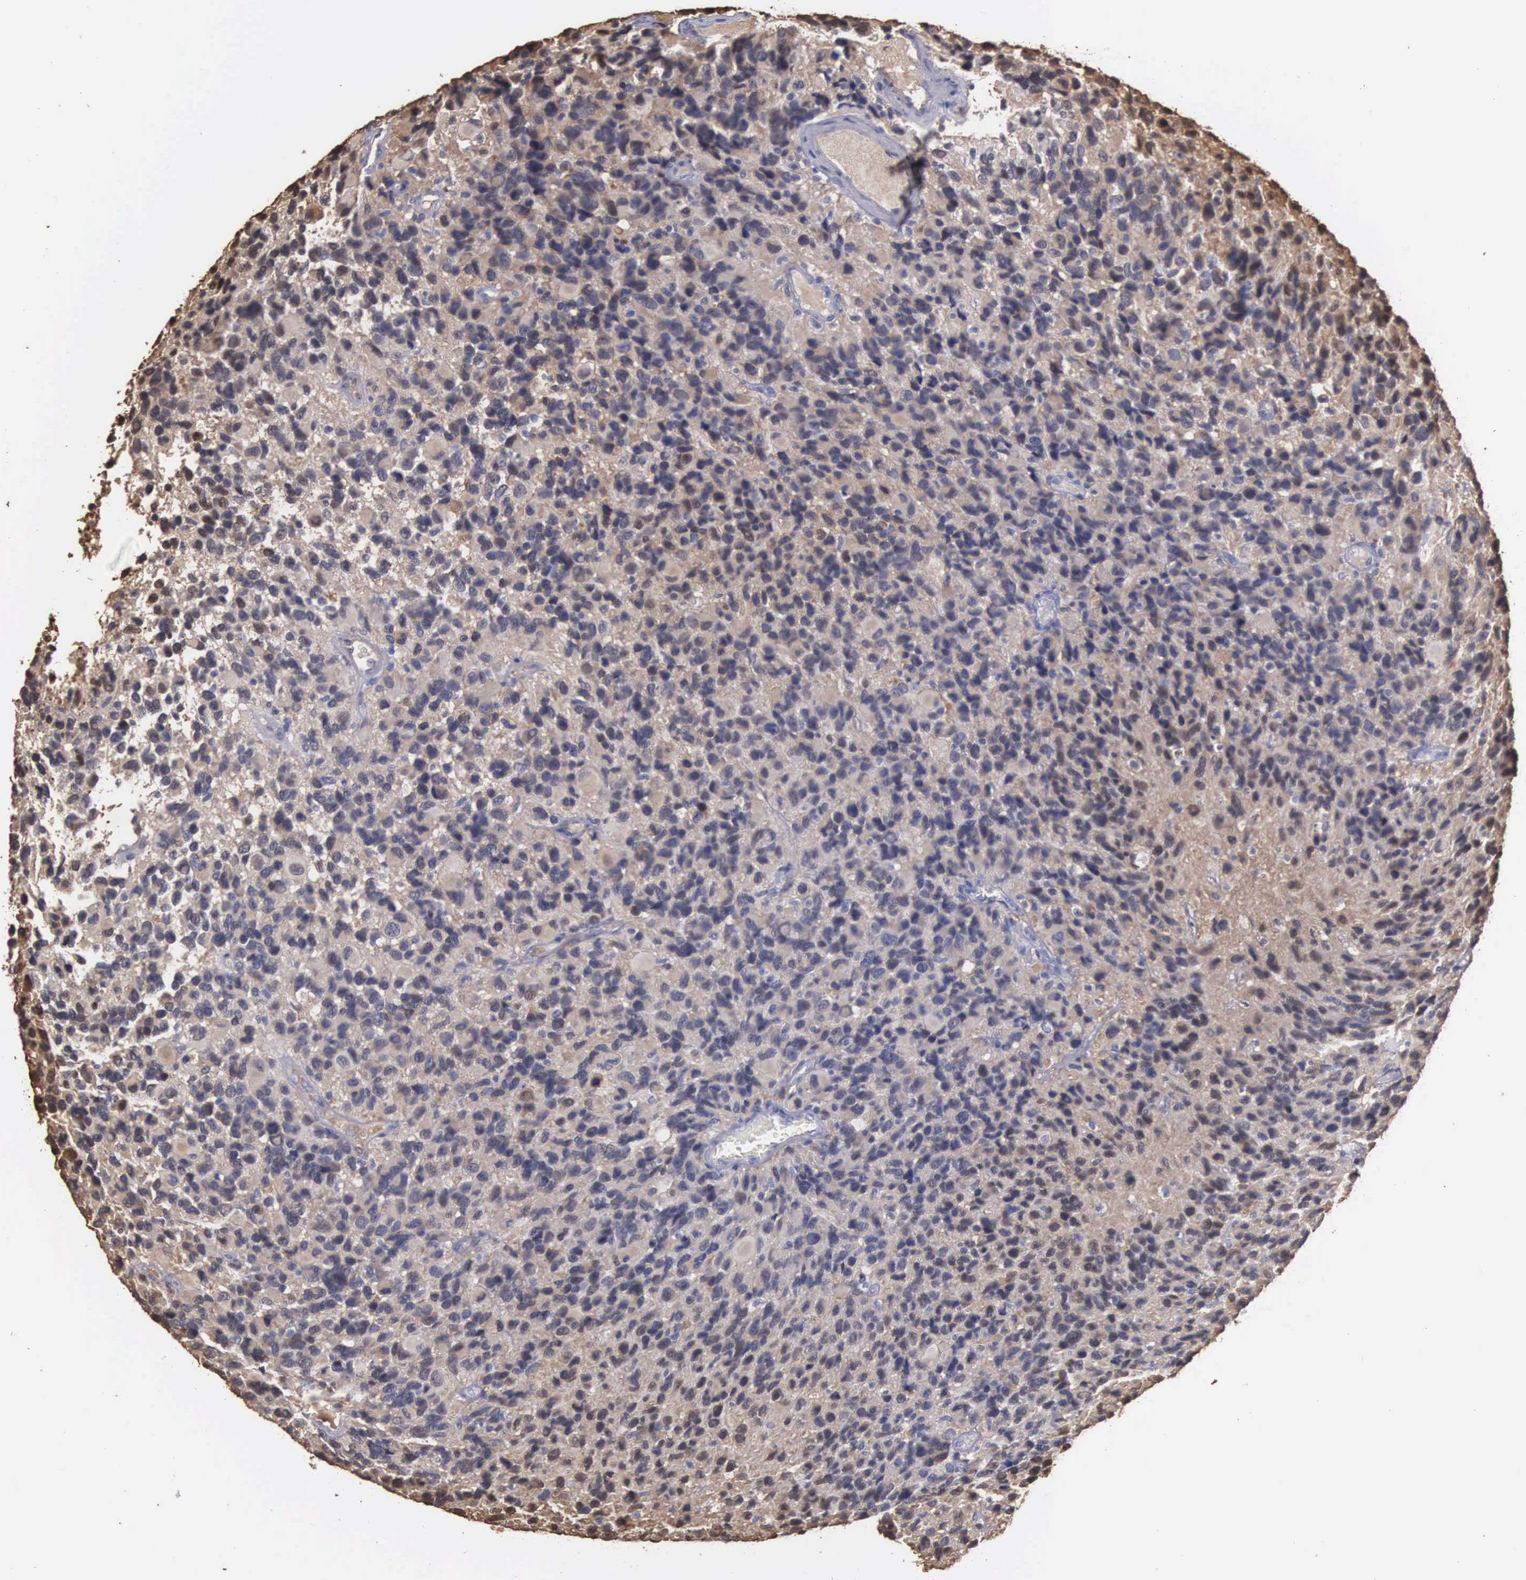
{"staining": {"intensity": "weak", "quantity": ">75%", "location": "cytoplasmic/membranous"}, "tissue": "glioma", "cell_type": "Tumor cells", "image_type": "cancer", "snomed": [{"axis": "morphology", "description": "Glioma, malignant, High grade"}, {"axis": "topography", "description": "Brain"}], "caption": "Brown immunohistochemical staining in glioma exhibits weak cytoplasmic/membranous expression in about >75% of tumor cells.", "gene": "ENO3", "patient": {"sex": "male", "age": 77}}